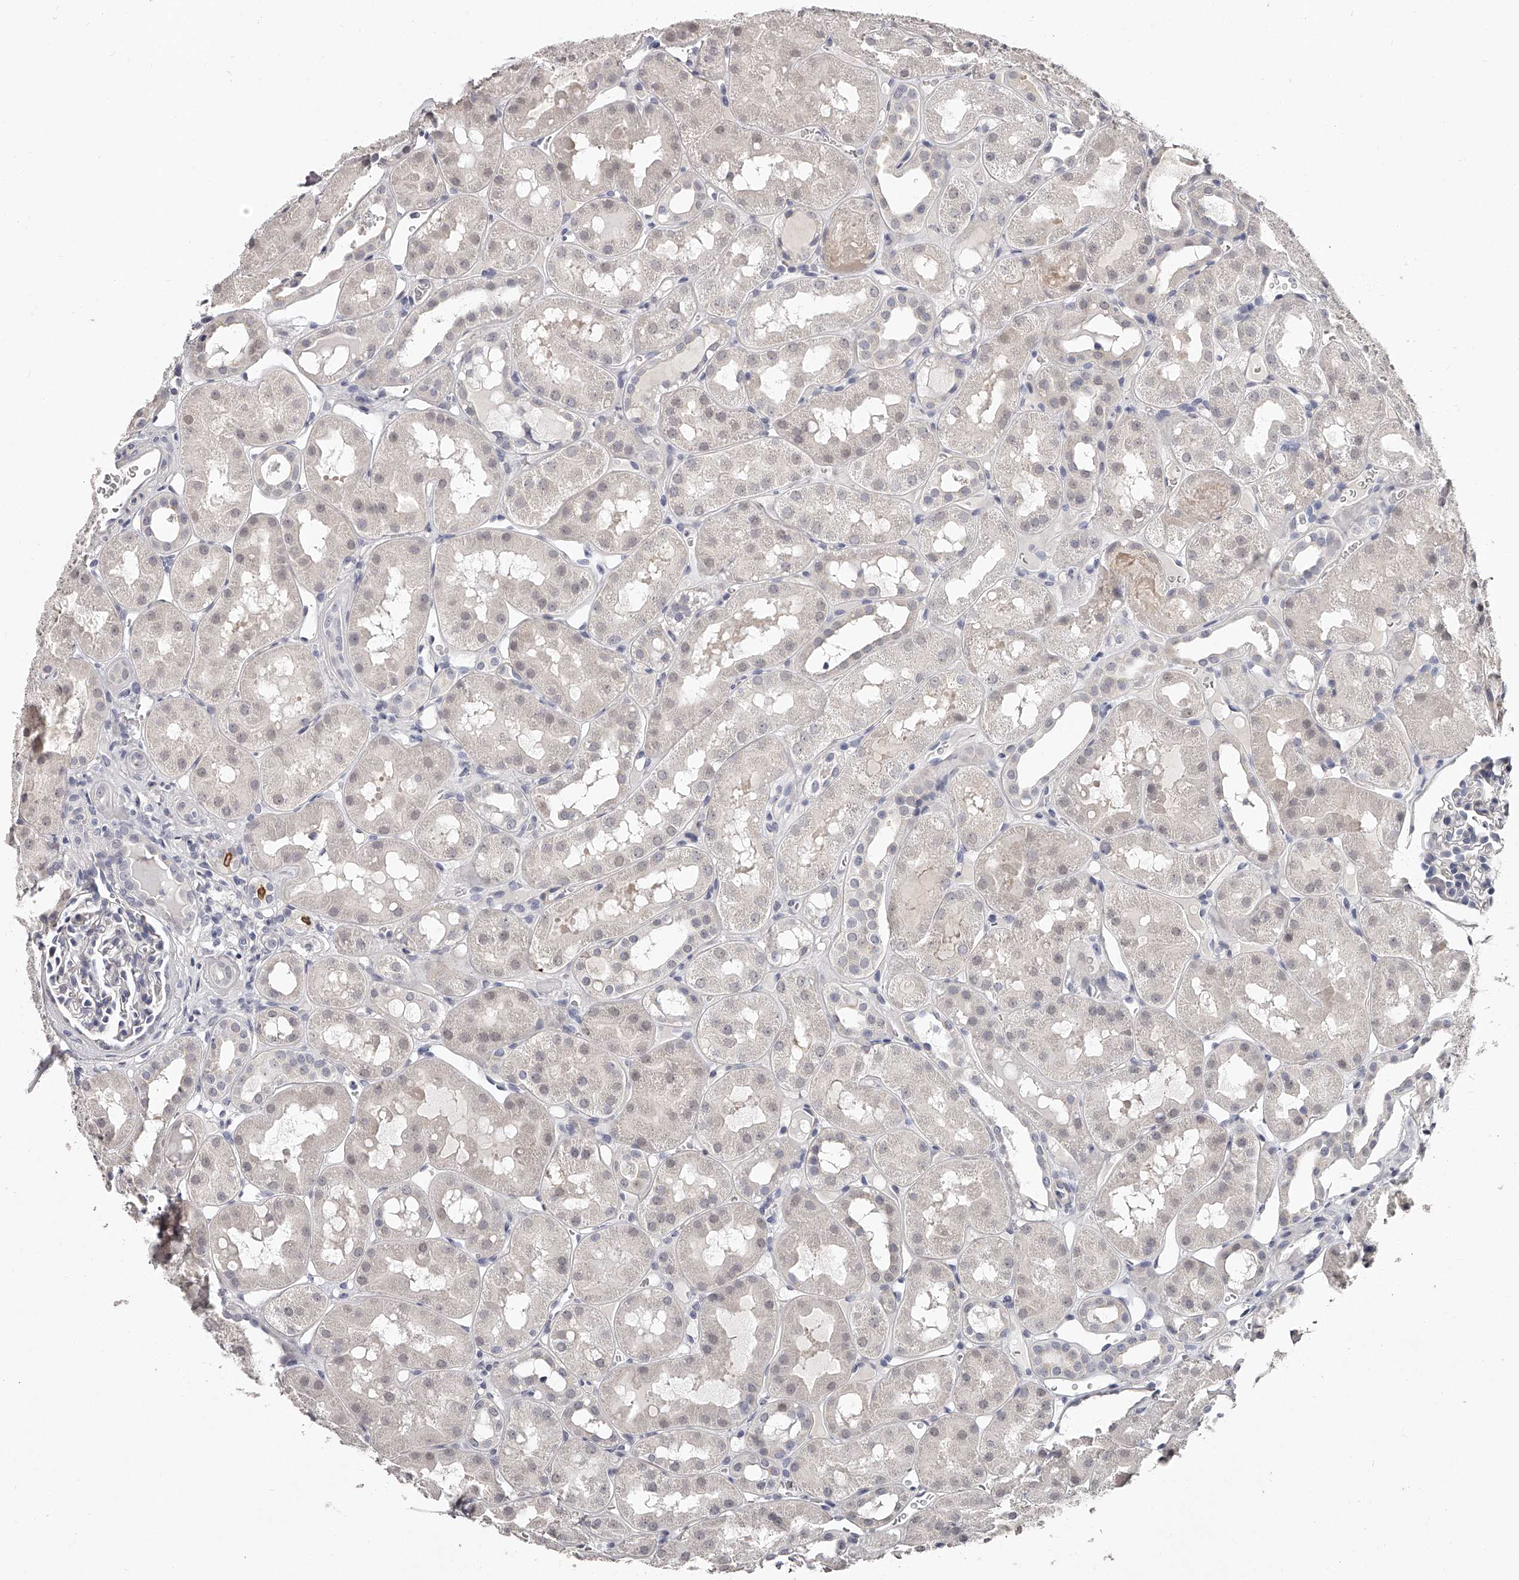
{"staining": {"intensity": "negative", "quantity": "none", "location": "none"}, "tissue": "kidney", "cell_type": "Cells in glomeruli", "image_type": "normal", "snomed": [{"axis": "morphology", "description": "Normal tissue, NOS"}, {"axis": "topography", "description": "Kidney"}], "caption": "Histopathology image shows no protein staining in cells in glomeruli of unremarkable kidney. (DAB (3,3'-diaminobenzidine) IHC, high magnification).", "gene": "NT5DC1", "patient": {"sex": "male", "age": 16}}